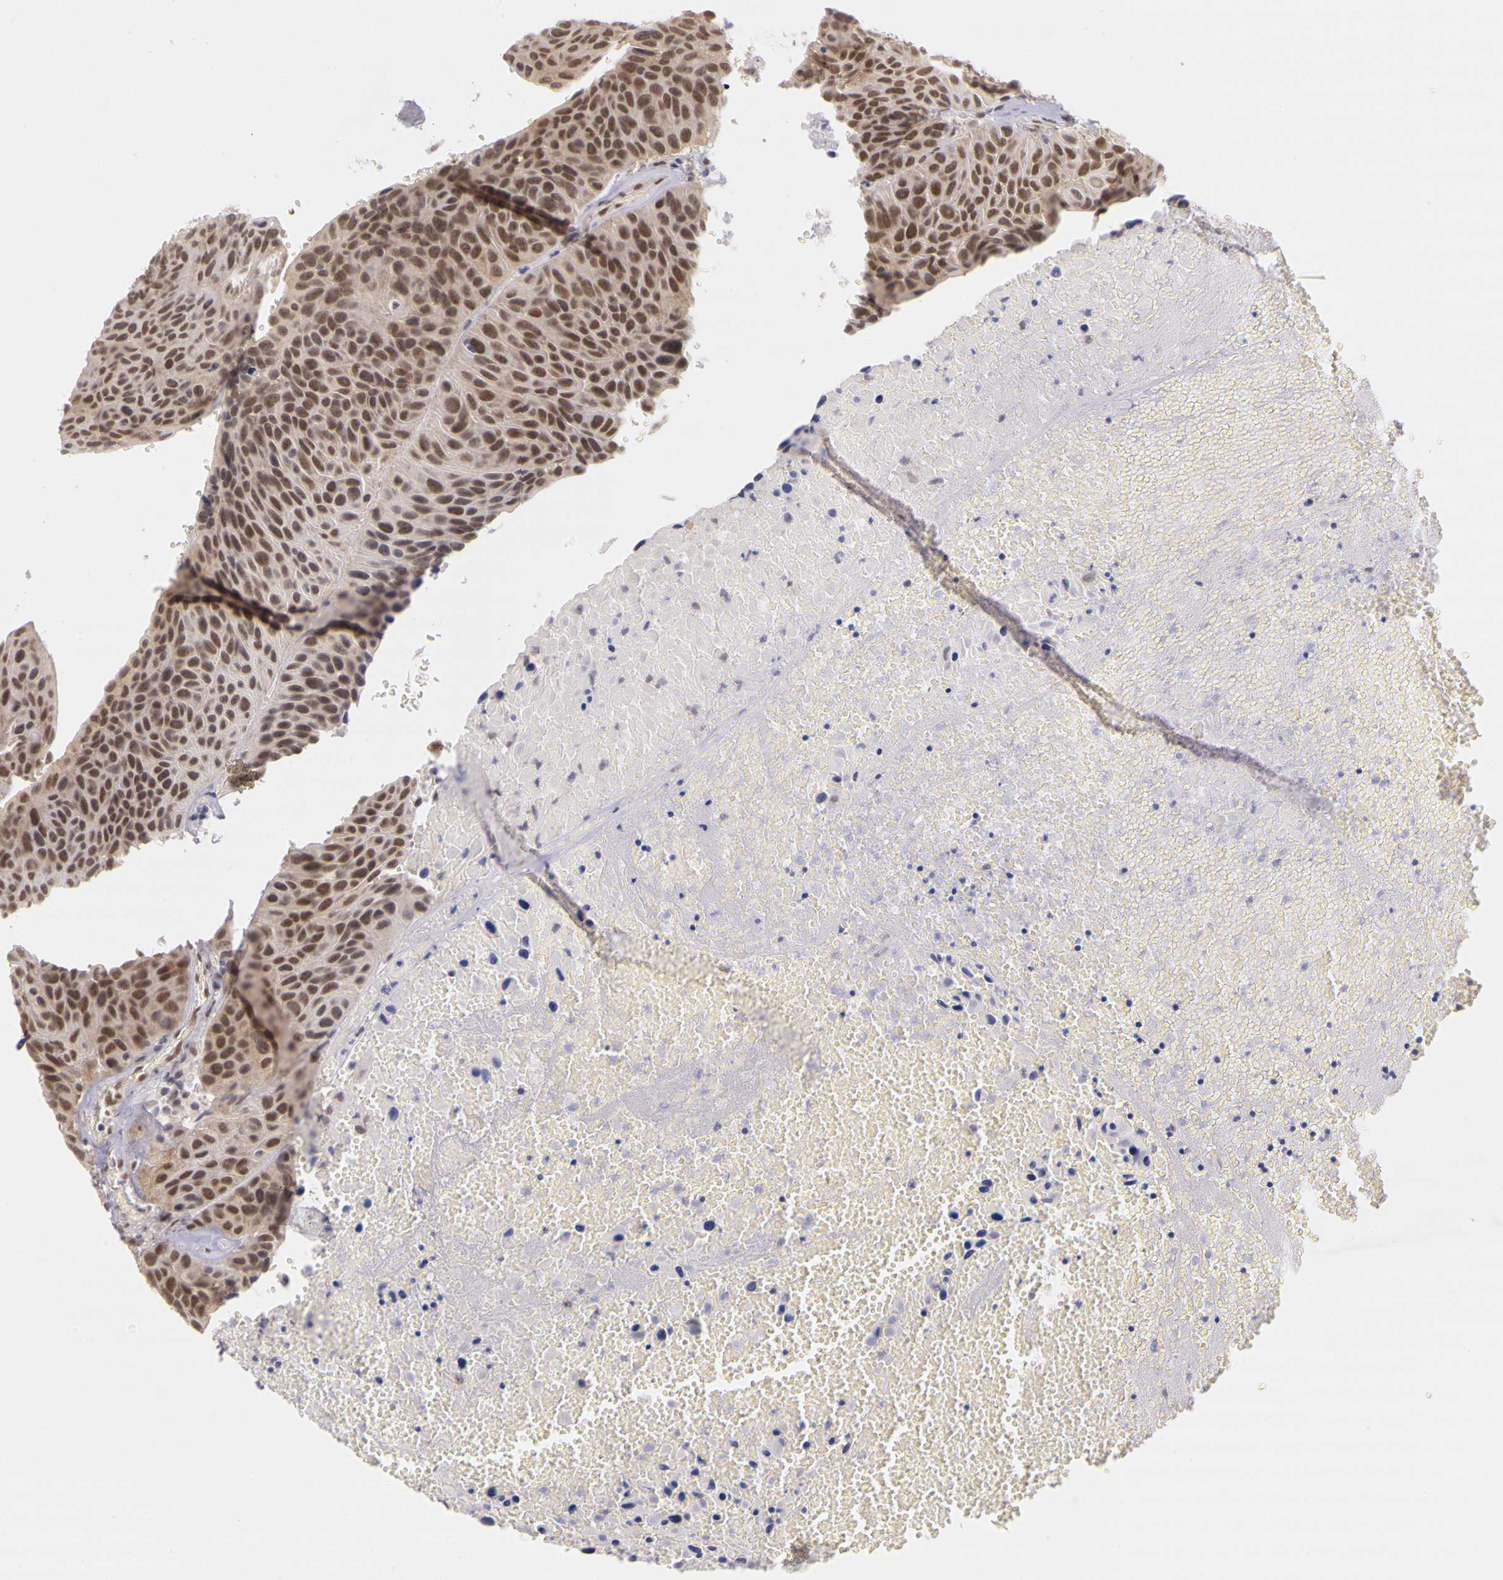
{"staining": {"intensity": "moderate", "quantity": ">75%", "location": "nuclear"}, "tissue": "urothelial cancer", "cell_type": "Tumor cells", "image_type": "cancer", "snomed": [{"axis": "morphology", "description": "Urothelial carcinoma, High grade"}, {"axis": "topography", "description": "Urinary bladder"}], "caption": "Protein analysis of urothelial cancer tissue demonstrates moderate nuclear expression in approximately >75% of tumor cells.", "gene": "WDR13", "patient": {"sex": "male", "age": 66}}